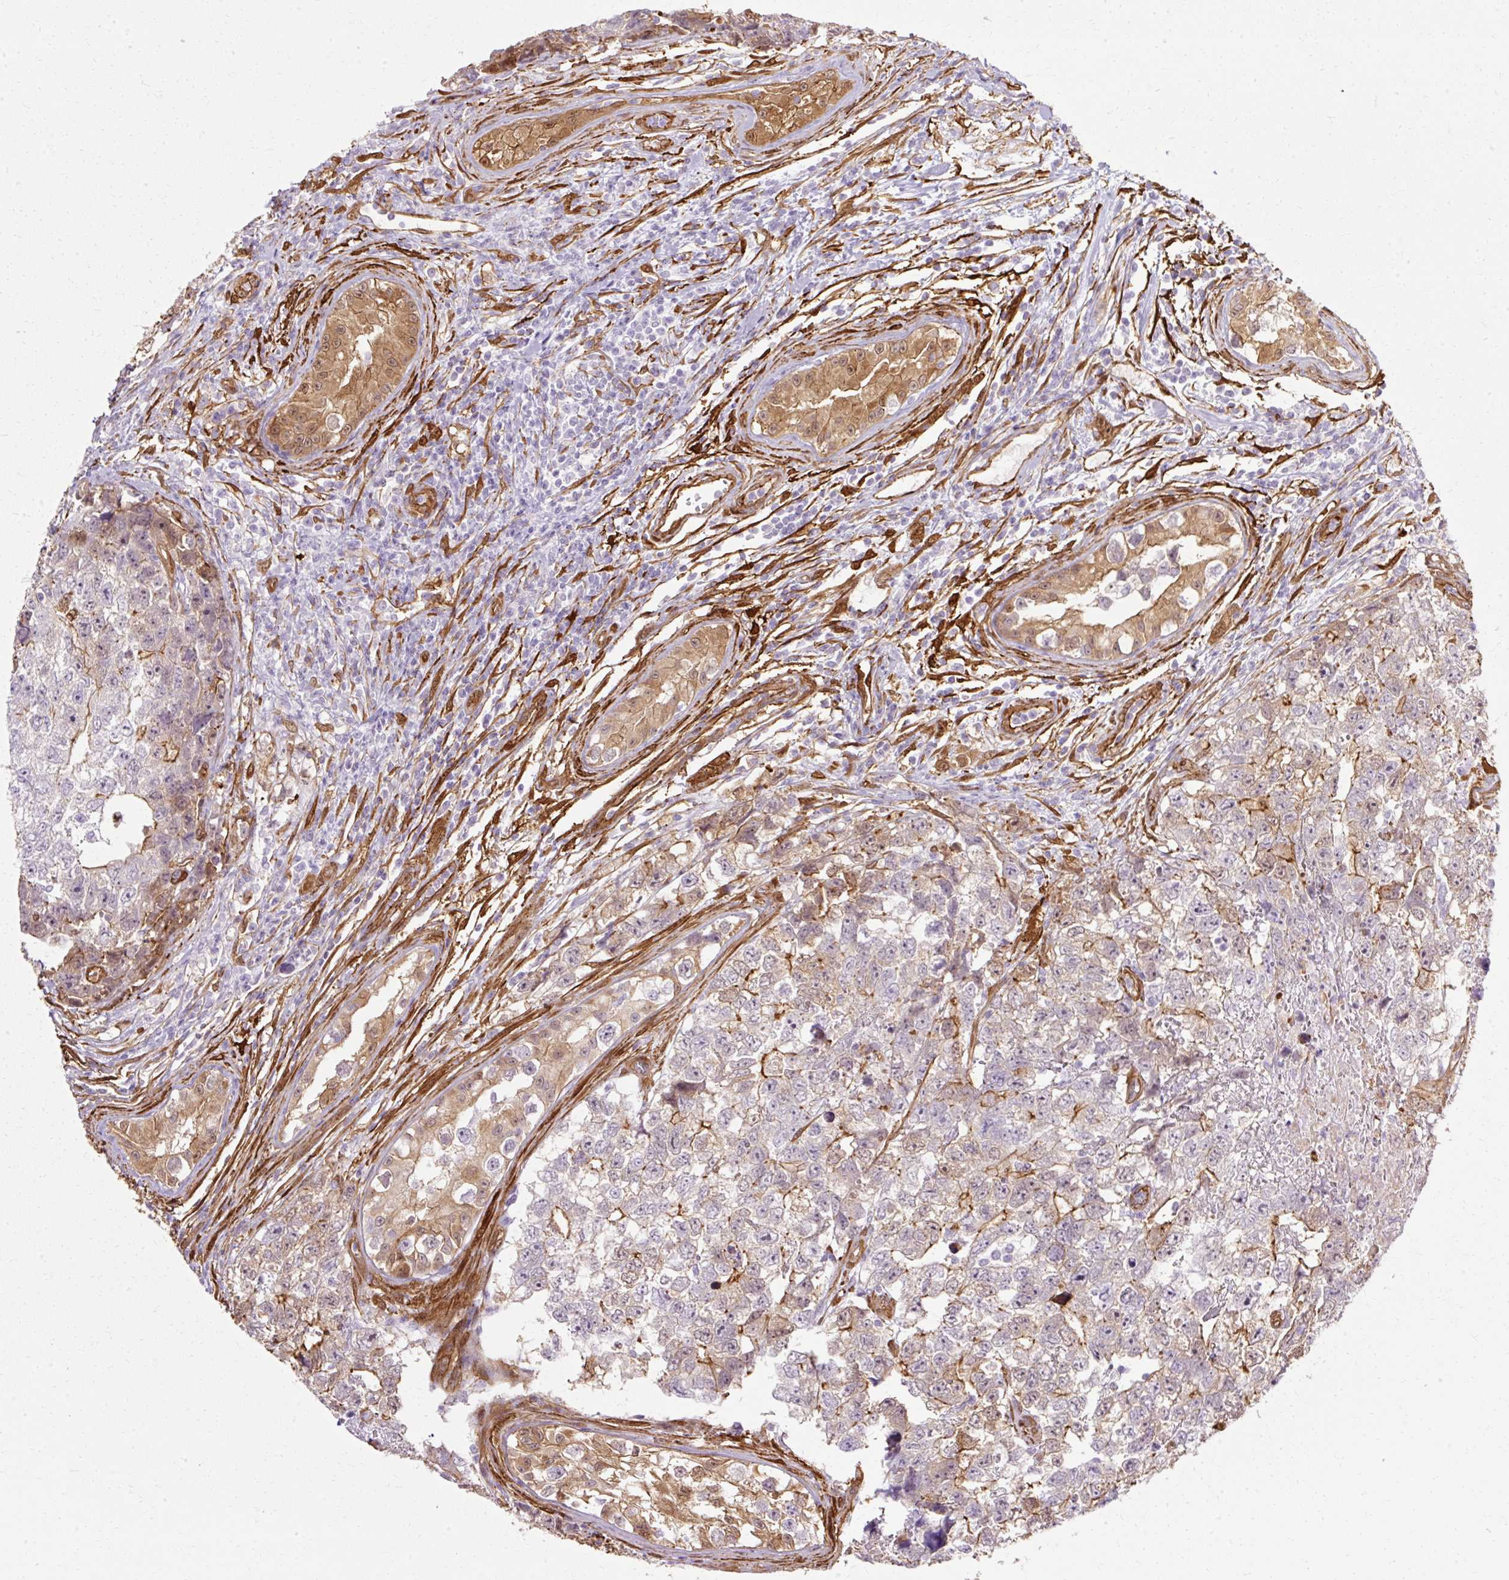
{"staining": {"intensity": "moderate", "quantity": "<25%", "location": "cytoplasmic/membranous"}, "tissue": "testis cancer", "cell_type": "Tumor cells", "image_type": "cancer", "snomed": [{"axis": "morphology", "description": "Carcinoma, Embryonal, NOS"}, {"axis": "topography", "description": "Testis"}], "caption": "Brown immunohistochemical staining in human testis cancer (embryonal carcinoma) exhibits moderate cytoplasmic/membranous staining in approximately <25% of tumor cells.", "gene": "CNN3", "patient": {"sex": "male", "age": 22}}